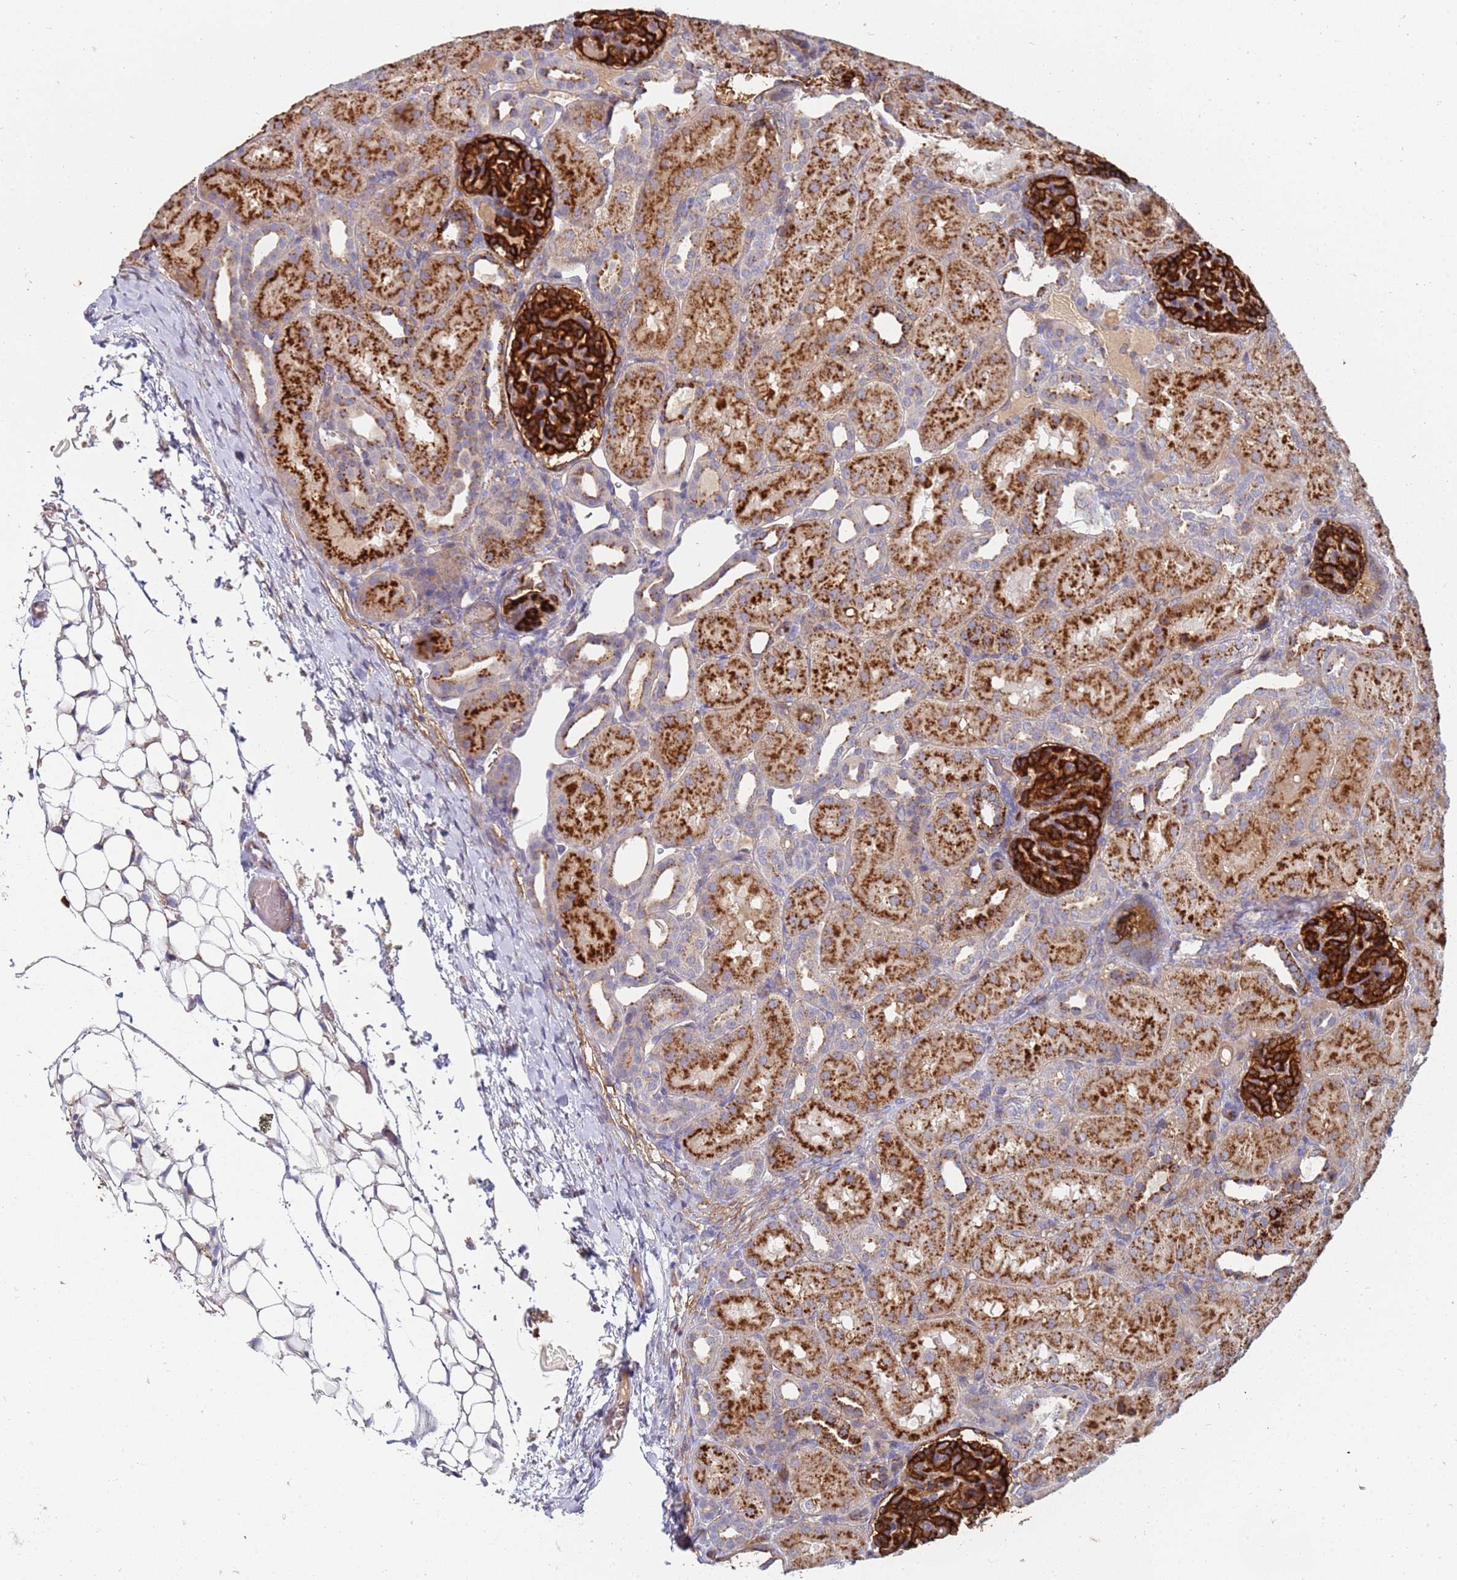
{"staining": {"intensity": "strong", "quantity": ">75%", "location": "cytoplasmic/membranous"}, "tissue": "kidney", "cell_type": "Cells in glomeruli", "image_type": "normal", "snomed": [{"axis": "morphology", "description": "Normal tissue, NOS"}, {"axis": "topography", "description": "Kidney"}], "caption": "A high-resolution image shows immunohistochemistry (IHC) staining of benign kidney, which demonstrates strong cytoplasmic/membranous expression in approximately >75% of cells in glomeruli.", "gene": "ABCB6", "patient": {"sex": "male", "age": 1}}